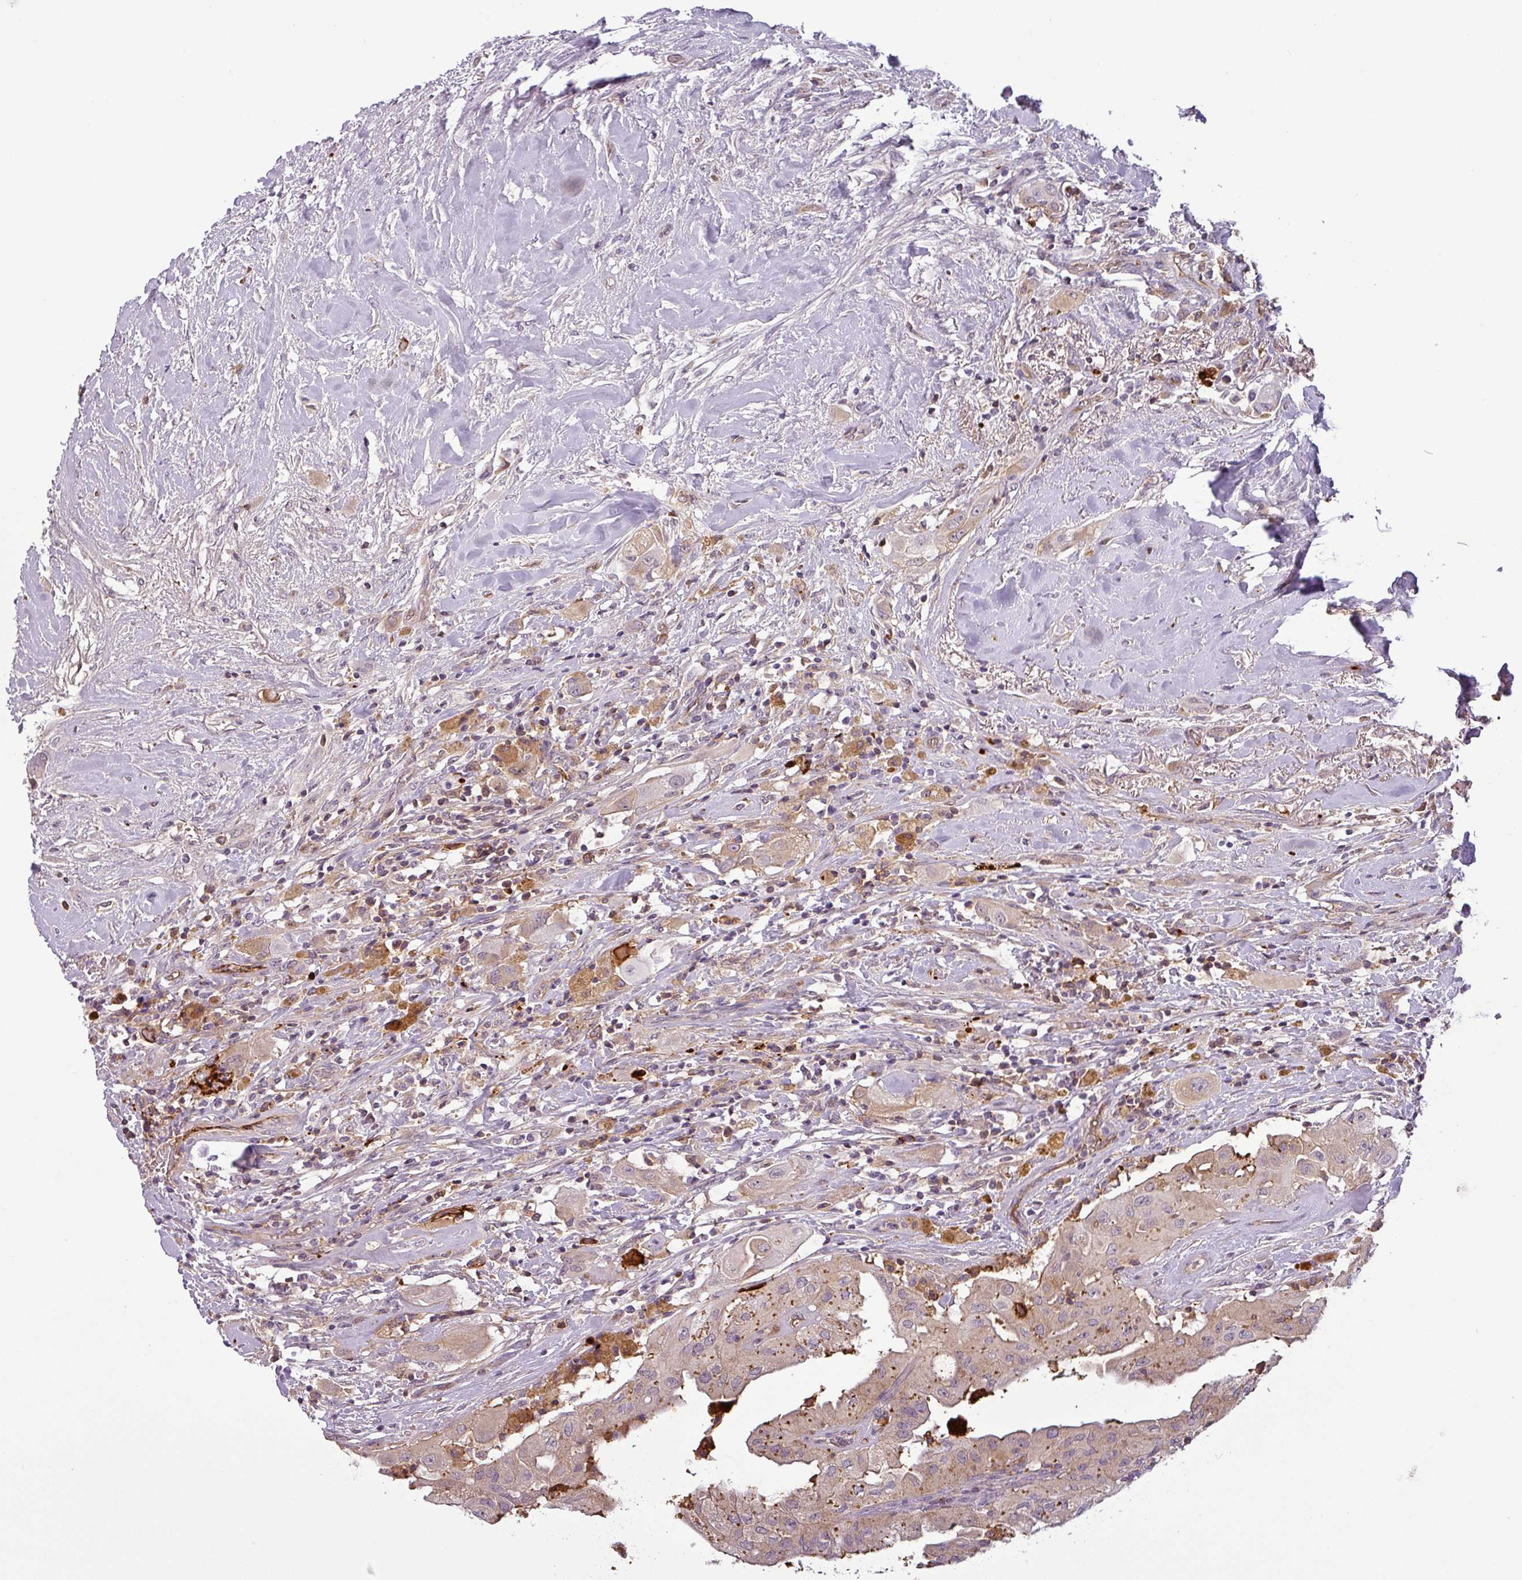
{"staining": {"intensity": "moderate", "quantity": "25%-75%", "location": "cytoplasmic/membranous"}, "tissue": "thyroid cancer", "cell_type": "Tumor cells", "image_type": "cancer", "snomed": [{"axis": "morphology", "description": "Papillary adenocarcinoma, NOS"}, {"axis": "topography", "description": "Thyroid gland"}], "caption": "Immunohistochemical staining of human thyroid papillary adenocarcinoma reveals moderate cytoplasmic/membranous protein staining in about 25%-75% of tumor cells.", "gene": "APOC1", "patient": {"sex": "female", "age": 59}}